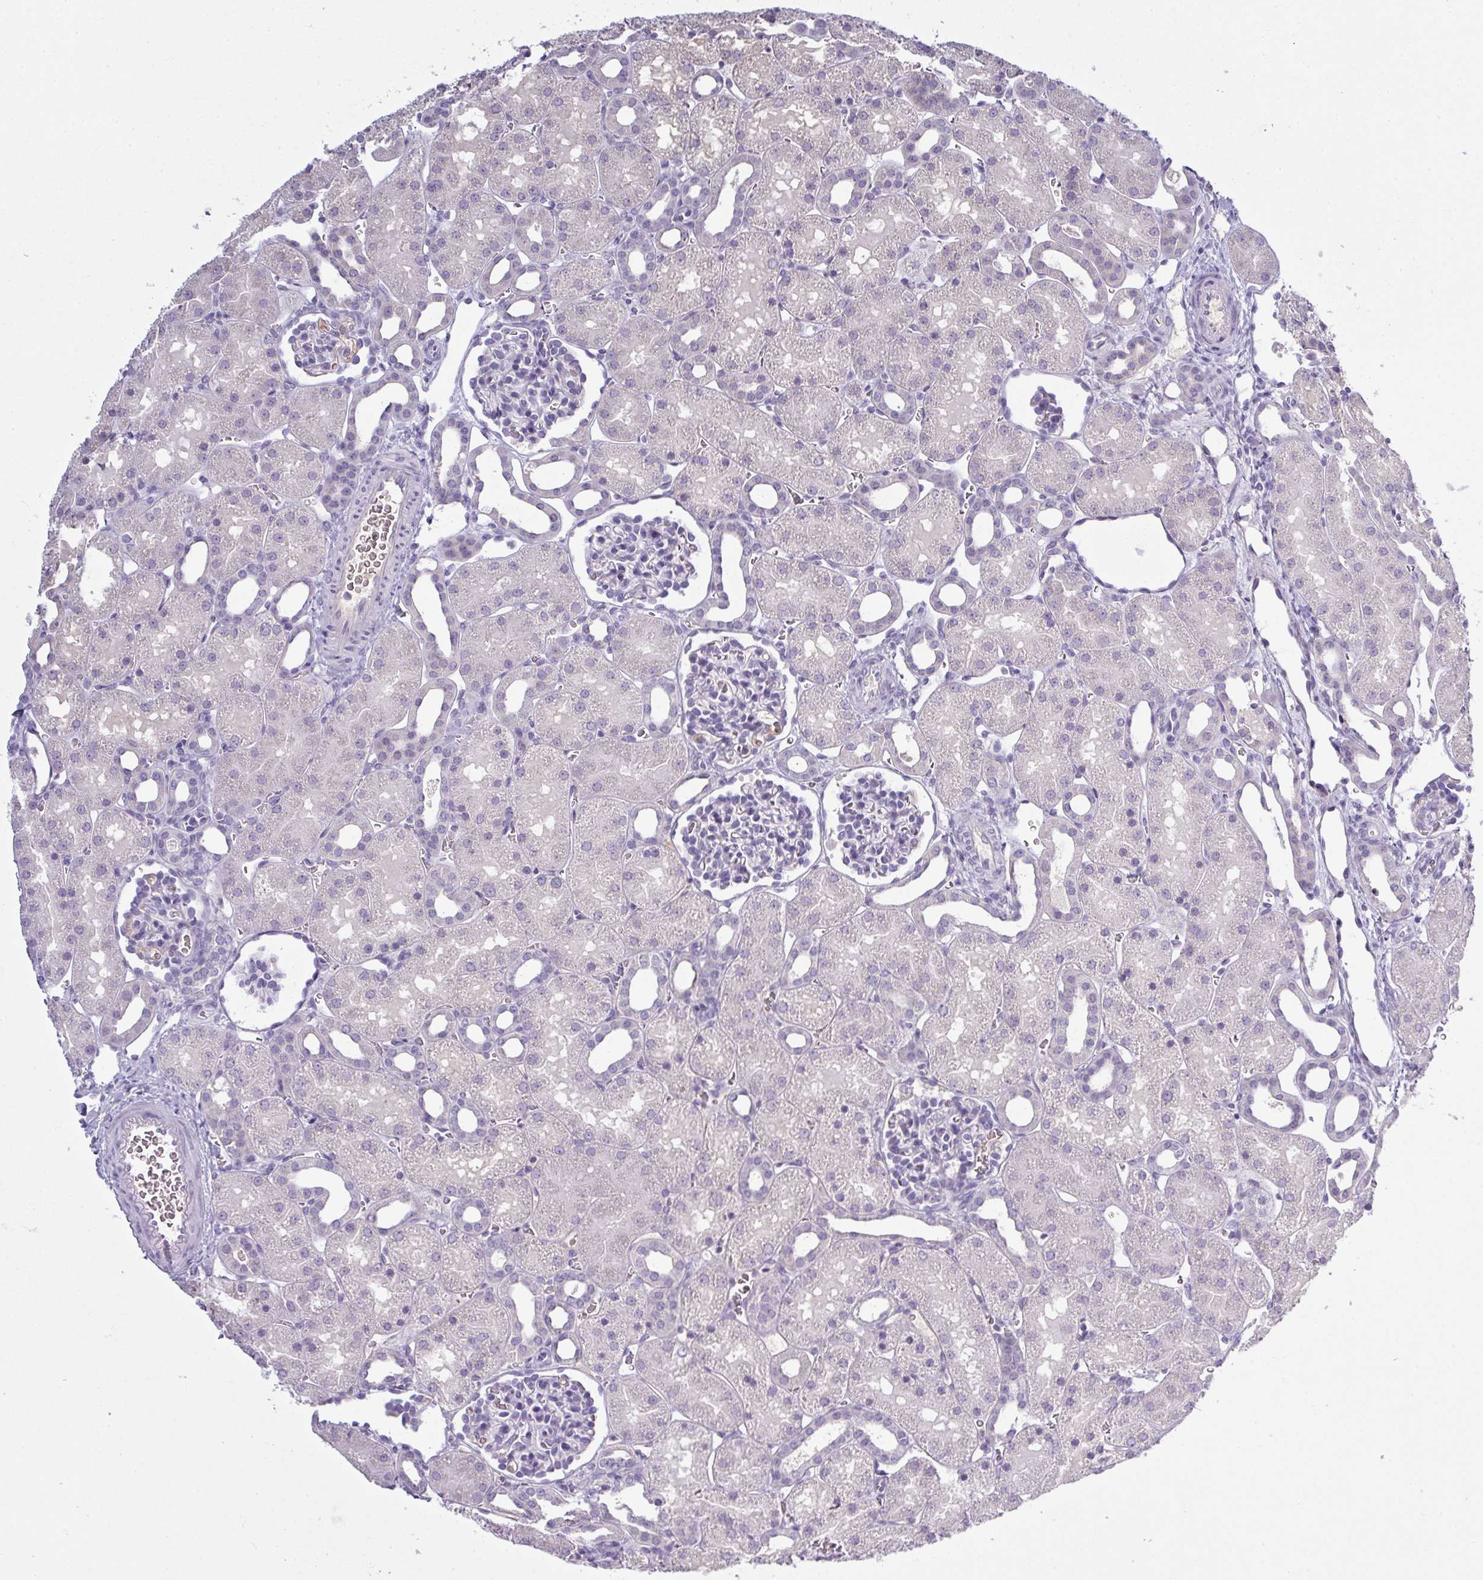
{"staining": {"intensity": "negative", "quantity": "none", "location": "none"}, "tissue": "kidney", "cell_type": "Cells in glomeruli", "image_type": "normal", "snomed": [{"axis": "morphology", "description": "Normal tissue, NOS"}, {"axis": "topography", "description": "Kidney"}], "caption": "Cells in glomeruli are negative for brown protein staining in normal kidney. (Stains: DAB immunohistochemistry with hematoxylin counter stain, Microscopy: brightfield microscopy at high magnification).", "gene": "ADAM21", "patient": {"sex": "male", "age": 2}}